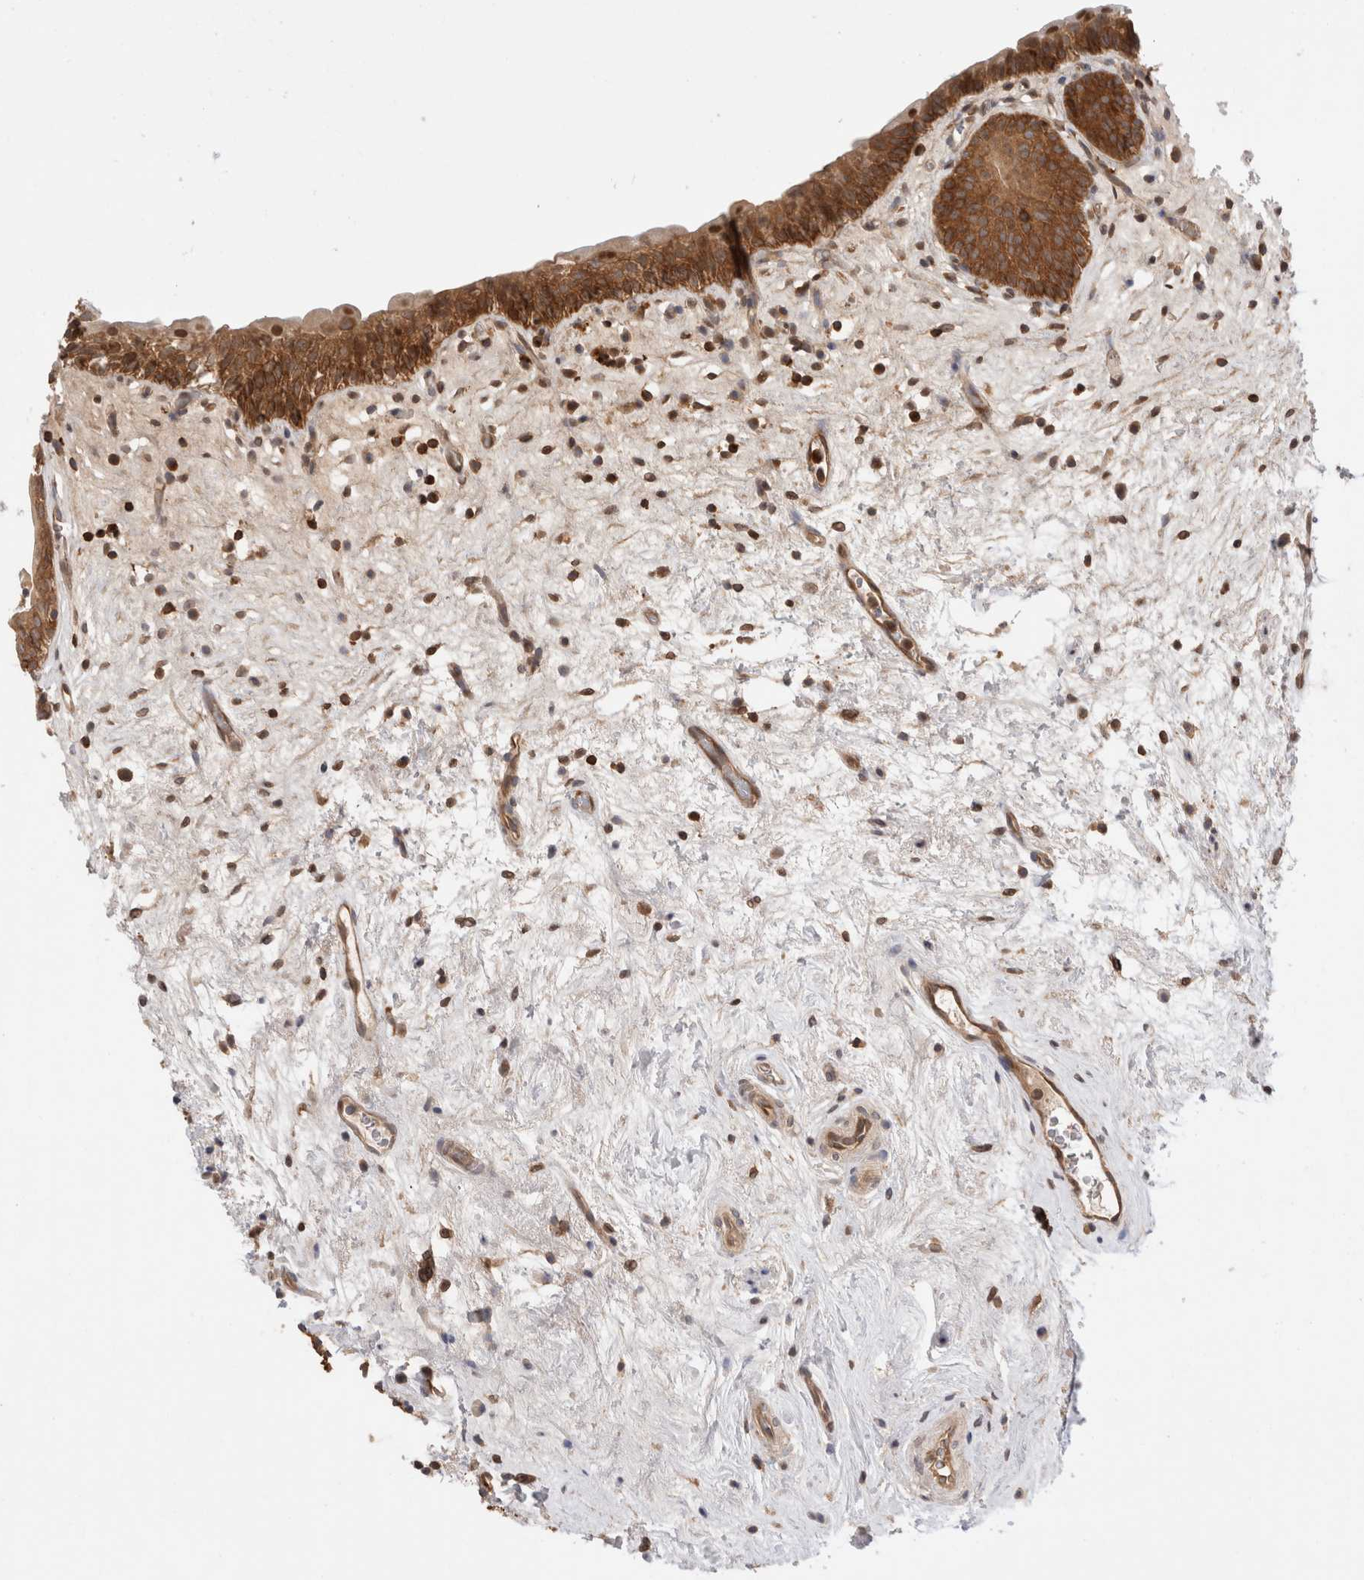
{"staining": {"intensity": "strong", "quantity": ">75%", "location": "cytoplasmic/membranous"}, "tissue": "urinary bladder", "cell_type": "Urothelial cells", "image_type": "normal", "snomed": [{"axis": "morphology", "description": "Normal tissue, NOS"}, {"axis": "topography", "description": "Urinary bladder"}], "caption": "DAB (3,3'-diaminobenzidine) immunohistochemical staining of benign urinary bladder exhibits strong cytoplasmic/membranous protein expression in approximately >75% of urothelial cells. (IHC, brightfield microscopy, high magnification).", "gene": "NFKB1", "patient": {"sex": "male", "age": 83}}